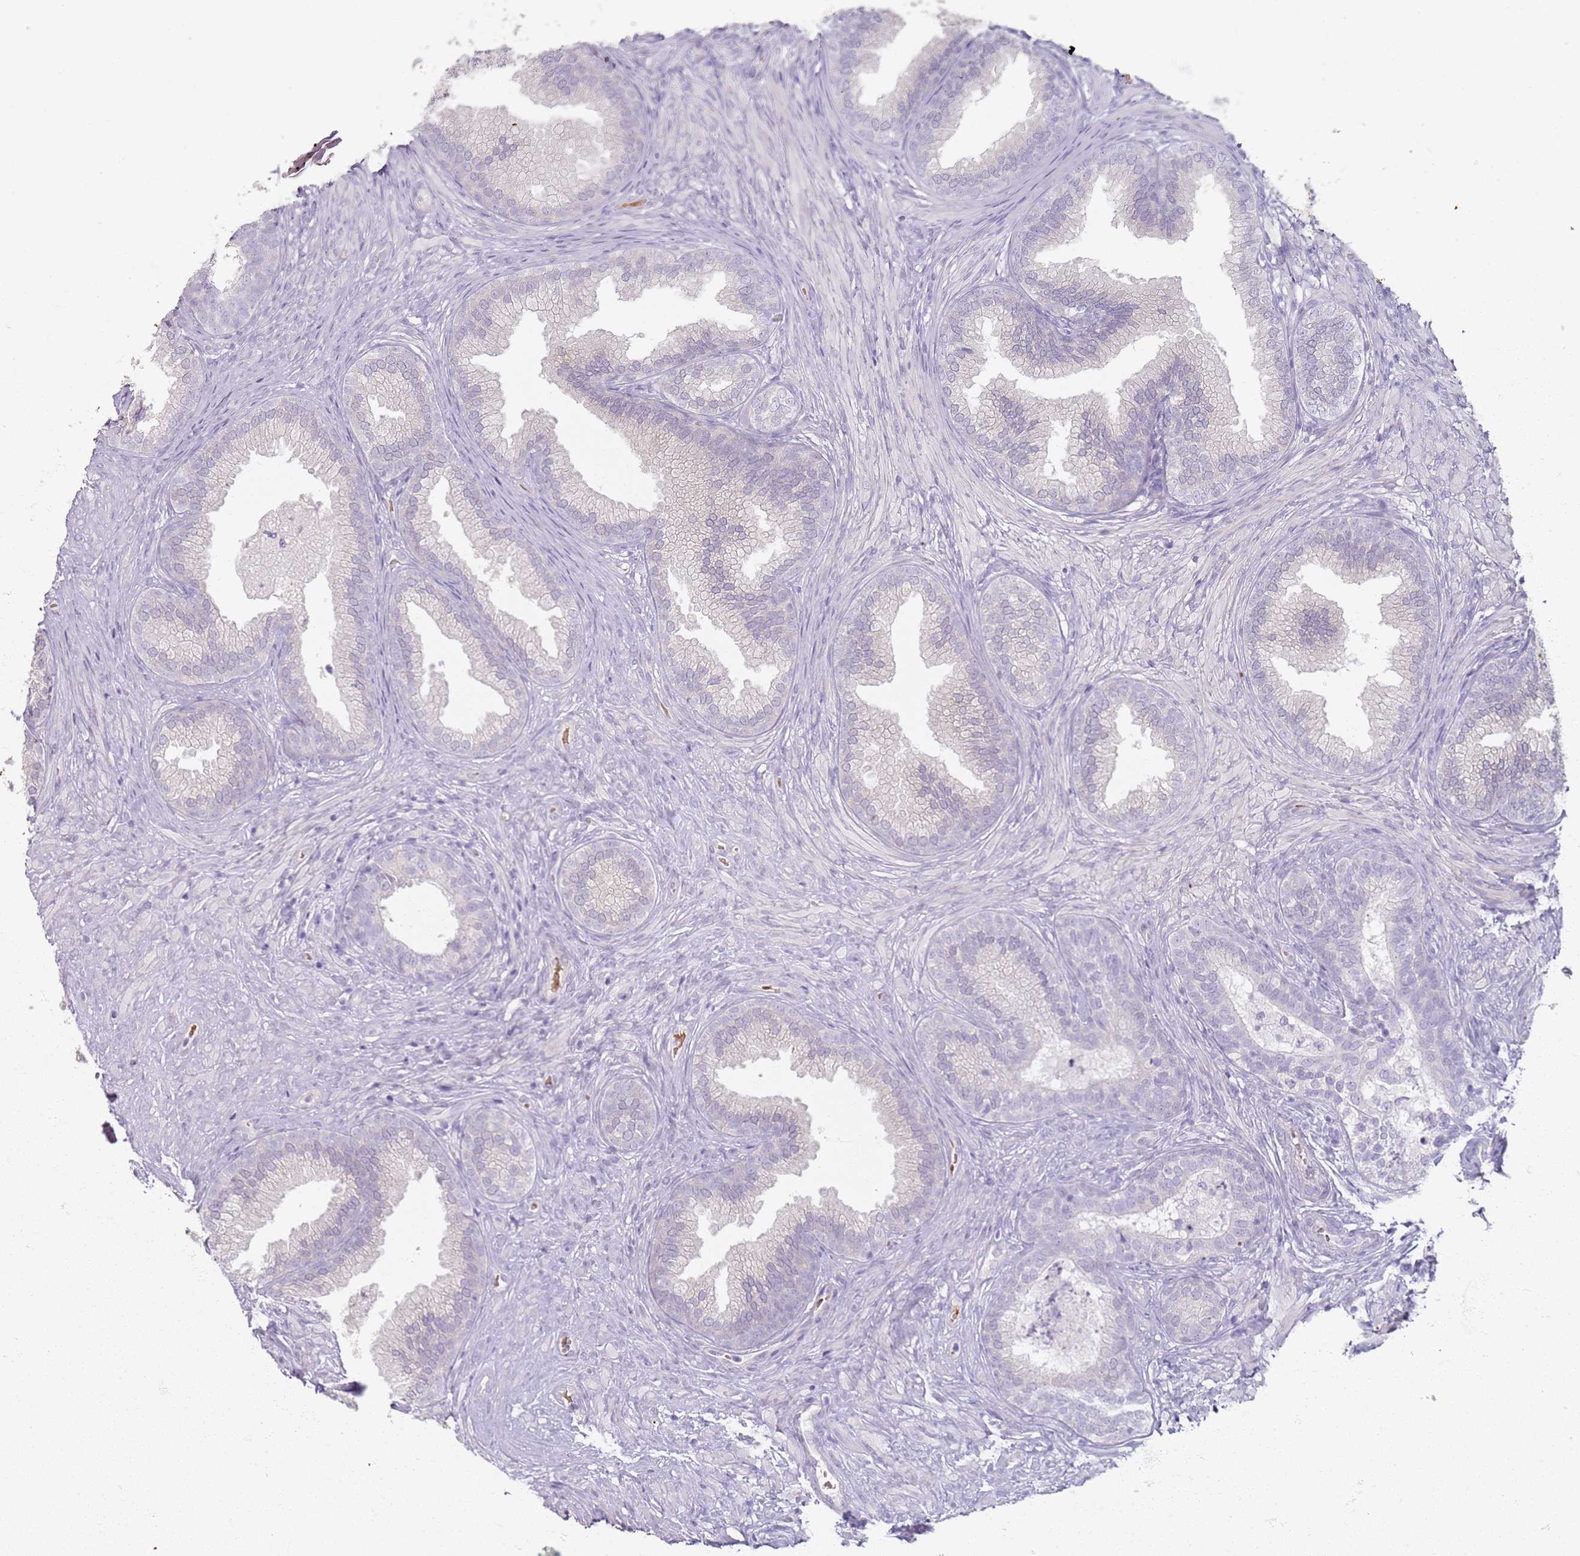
{"staining": {"intensity": "negative", "quantity": "none", "location": "none"}, "tissue": "prostate", "cell_type": "Glandular cells", "image_type": "normal", "snomed": [{"axis": "morphology", "description": "Normal tissue, NOS"}, {"axis": "topography", "description": "Prostate"}], "caption": "Immunohistochemistry photomicrograph of normal prostate stained for a protein (brown), which reveals no staining in glandular cells. Brightfield microscopy of immunohistochemistry stained with DAB (3,3'-diaminobenzidine) (brown) and hematoxylin (blue), captured at high magnification.", "gene": "CD40LG", "patient": {"sex": "male", "age": 76}}